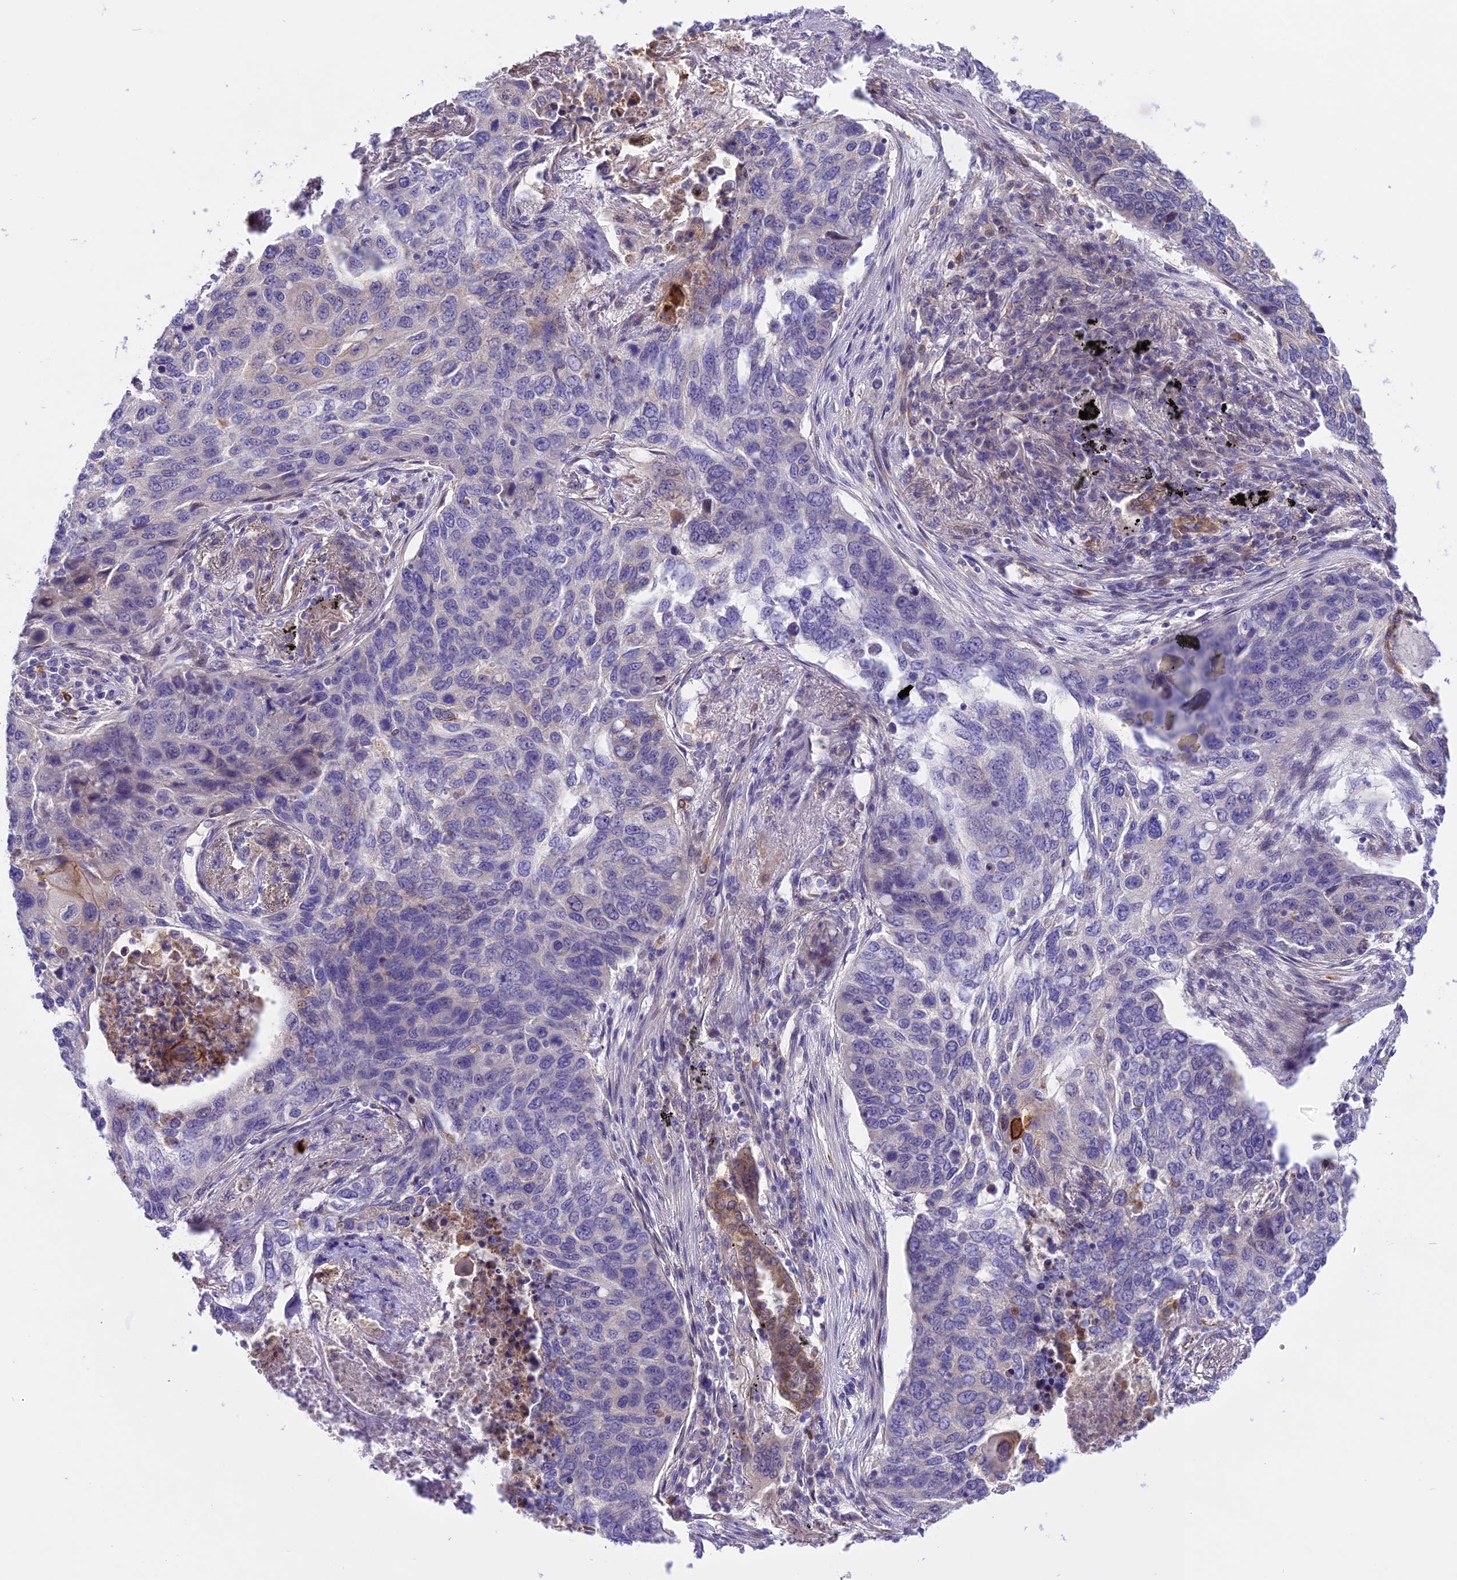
{"staining": {"intensity": "negative", "quantity": "none", "location": "none"}, "tissue": "lung cancer", "cell_type": "Tumor cells", "image_type": "cancer", "snomed": [{"axis": "morphology", "description": "Squamous cell carcinoma, NOS"}, {"axis": "topography", "description": "Lung"}], "caption": "IHC photomicrograph of neoplastic tissue: human squamous cell carcinoma (lung) stained with DAB demonstrates no significant protein staining in tumor cells.", "gene": "TRIM43B", "patient": {"sex": "female", "age": 63}}